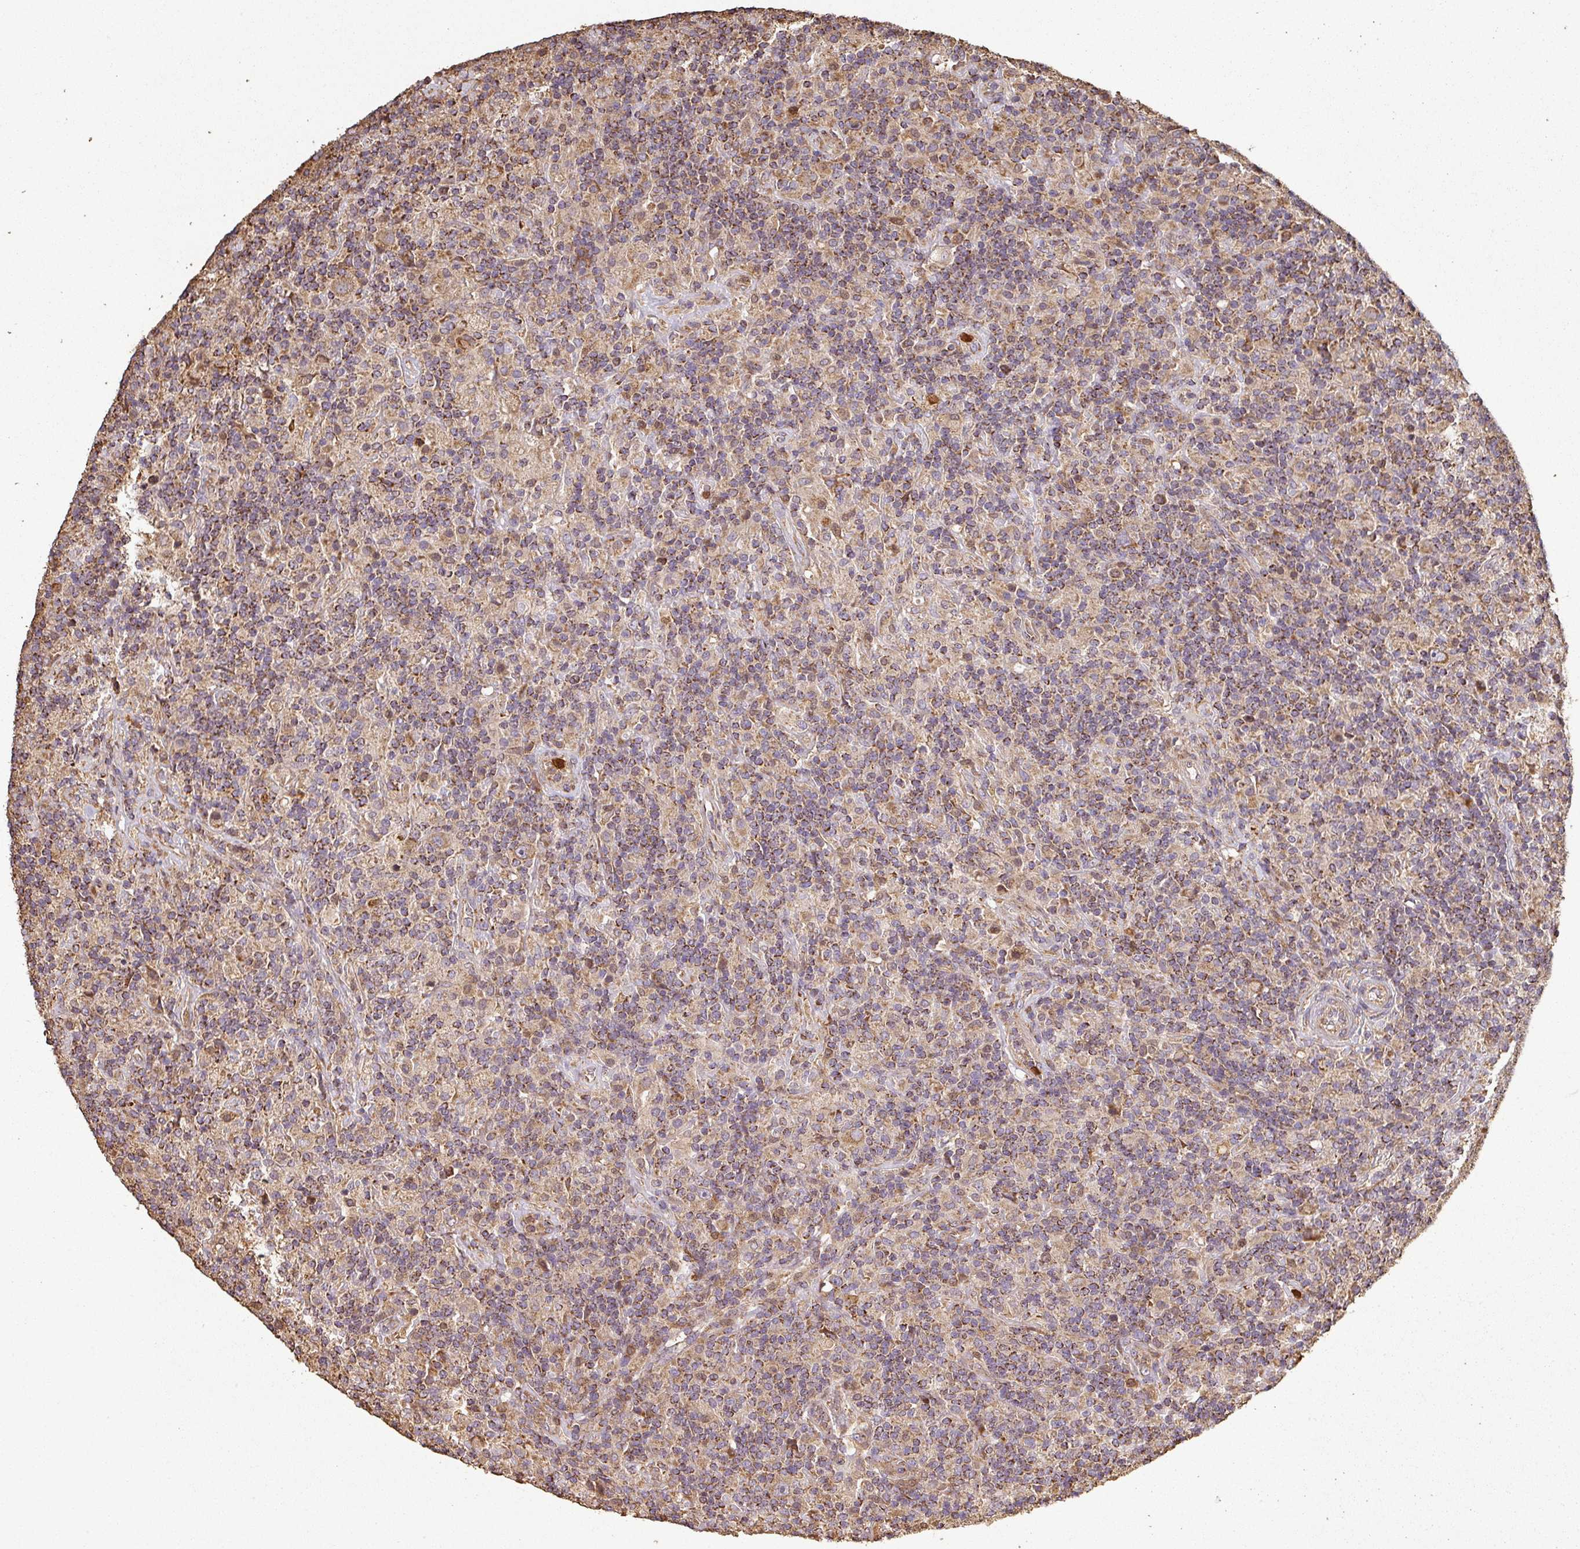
{"staining": {"intensity": "moderate", "quantity": ">75%", "location": "cytoplasmic/membranous"}, "tissue": "lymphoma", "cell_type": "Tumor cells", "image_type": "cancer", "snomed": [{"axis": "morphology", "description": "Hodgkin's disease, NOS"}, {"axis": "topography", "description": "Lymph node"}], "caption": "IHC histopathology image of neoplastic tissue: human Hodgkin's disease stained using immunohistochemistry (IHC) exhibits medium levels of moderate protein expression localized specifically in the cytoplasmic/membranous of tumor cells, appearing as a cytoplasmic/membranous brown color.", "gene": "PLEKHM1", "patient": {"sex": "male", "age": 70}}